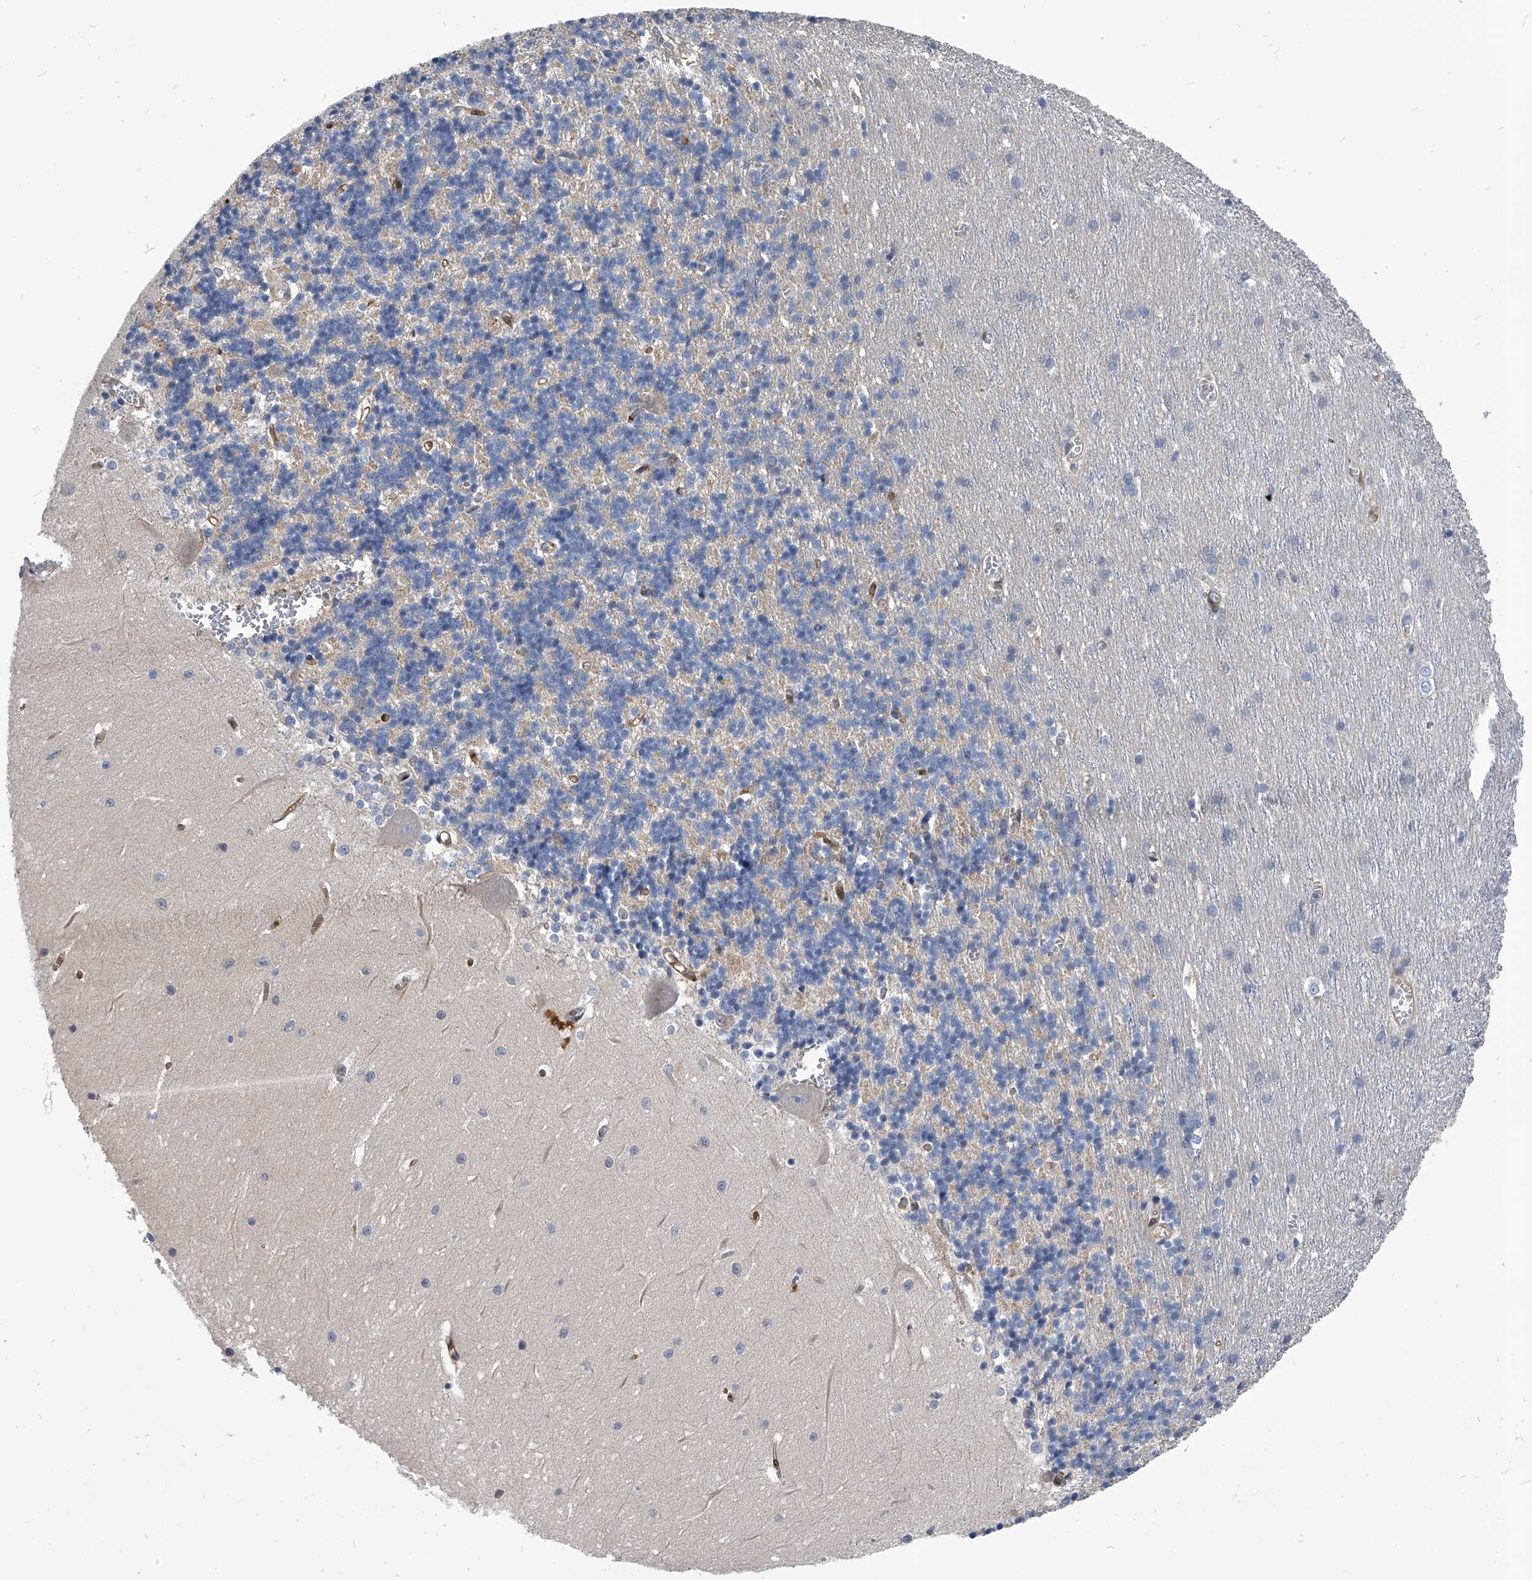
{"staining": {"intensity": "negative", "quantity": "none", "location": "none"}, "tissue": "cerebellum", "cell_type": "Cells in granular layer", "image_type": "normal", "snomed": [{"axis": "morphology", "description": "Normal tissue, NOS"}, {"axis": "topography", "description": "Cerebellum"}], "caption": "This is an IHC image of benign cerebellum. There is no staining in cells in granular layer.", "gene": "PDXK", "patient": {"sex": "male", "age": 37}}